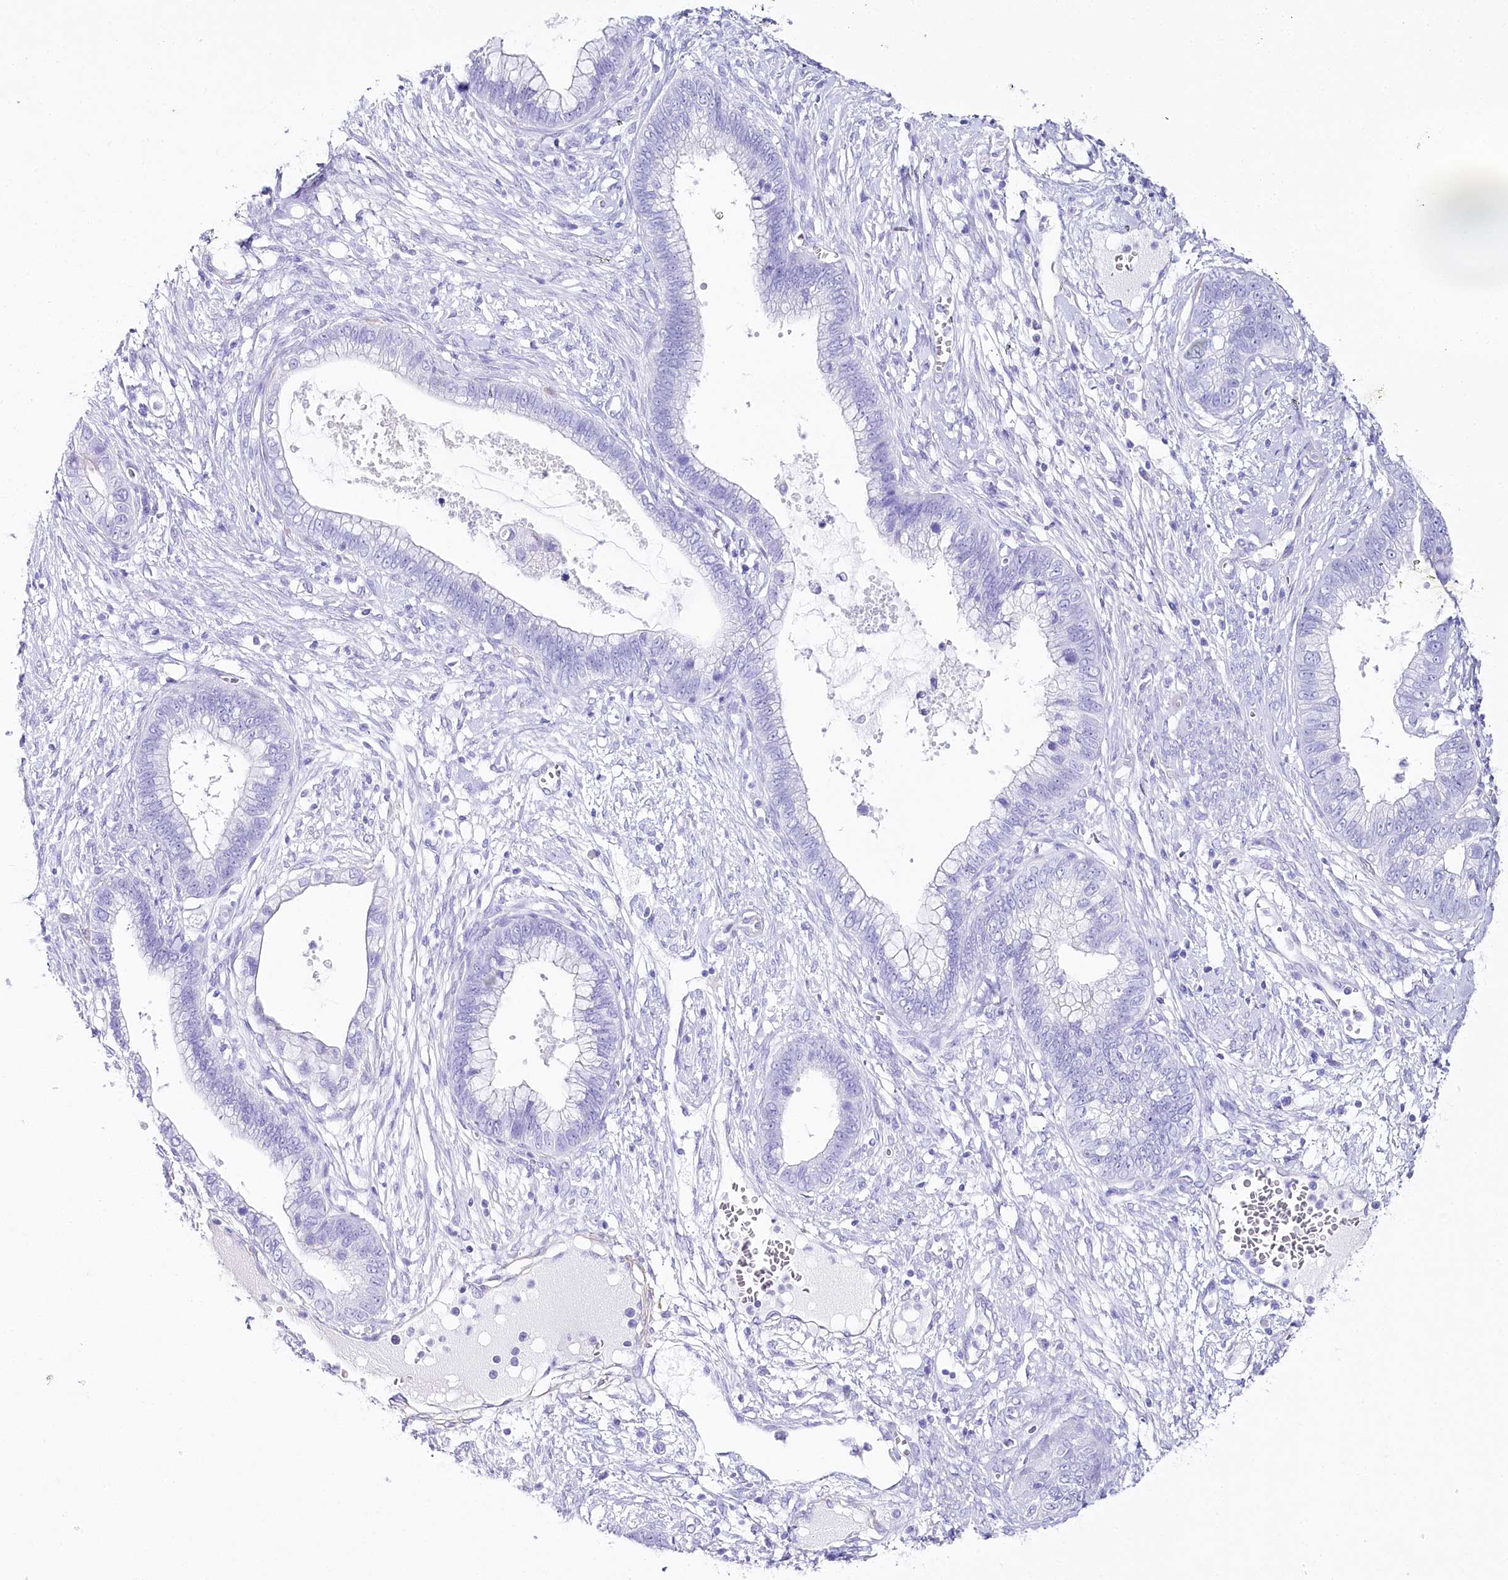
{"staining": {"intensity": "negative", "quantity": "none", "location": "none"}, "tissue": "cervical cancer", "cell_type": "Tumor cells", "image_type": "cancer", "snomed": [{"axis": "morphology", "description": "Adenocarcinoma, NOS"}, {"axis": "topography", "description": "Cervix"}], "caption": "Histopathology image shows no significant protein expression in tumor cells of cervical adenocarcinoma. The staining is performed using DAB (3,3'-diaminobenzidine) brown chromogen with nuclei counter-stained in using hematoxylin.", "gene": "CSN3", "patient": {"sex": "female", "age": 44}}